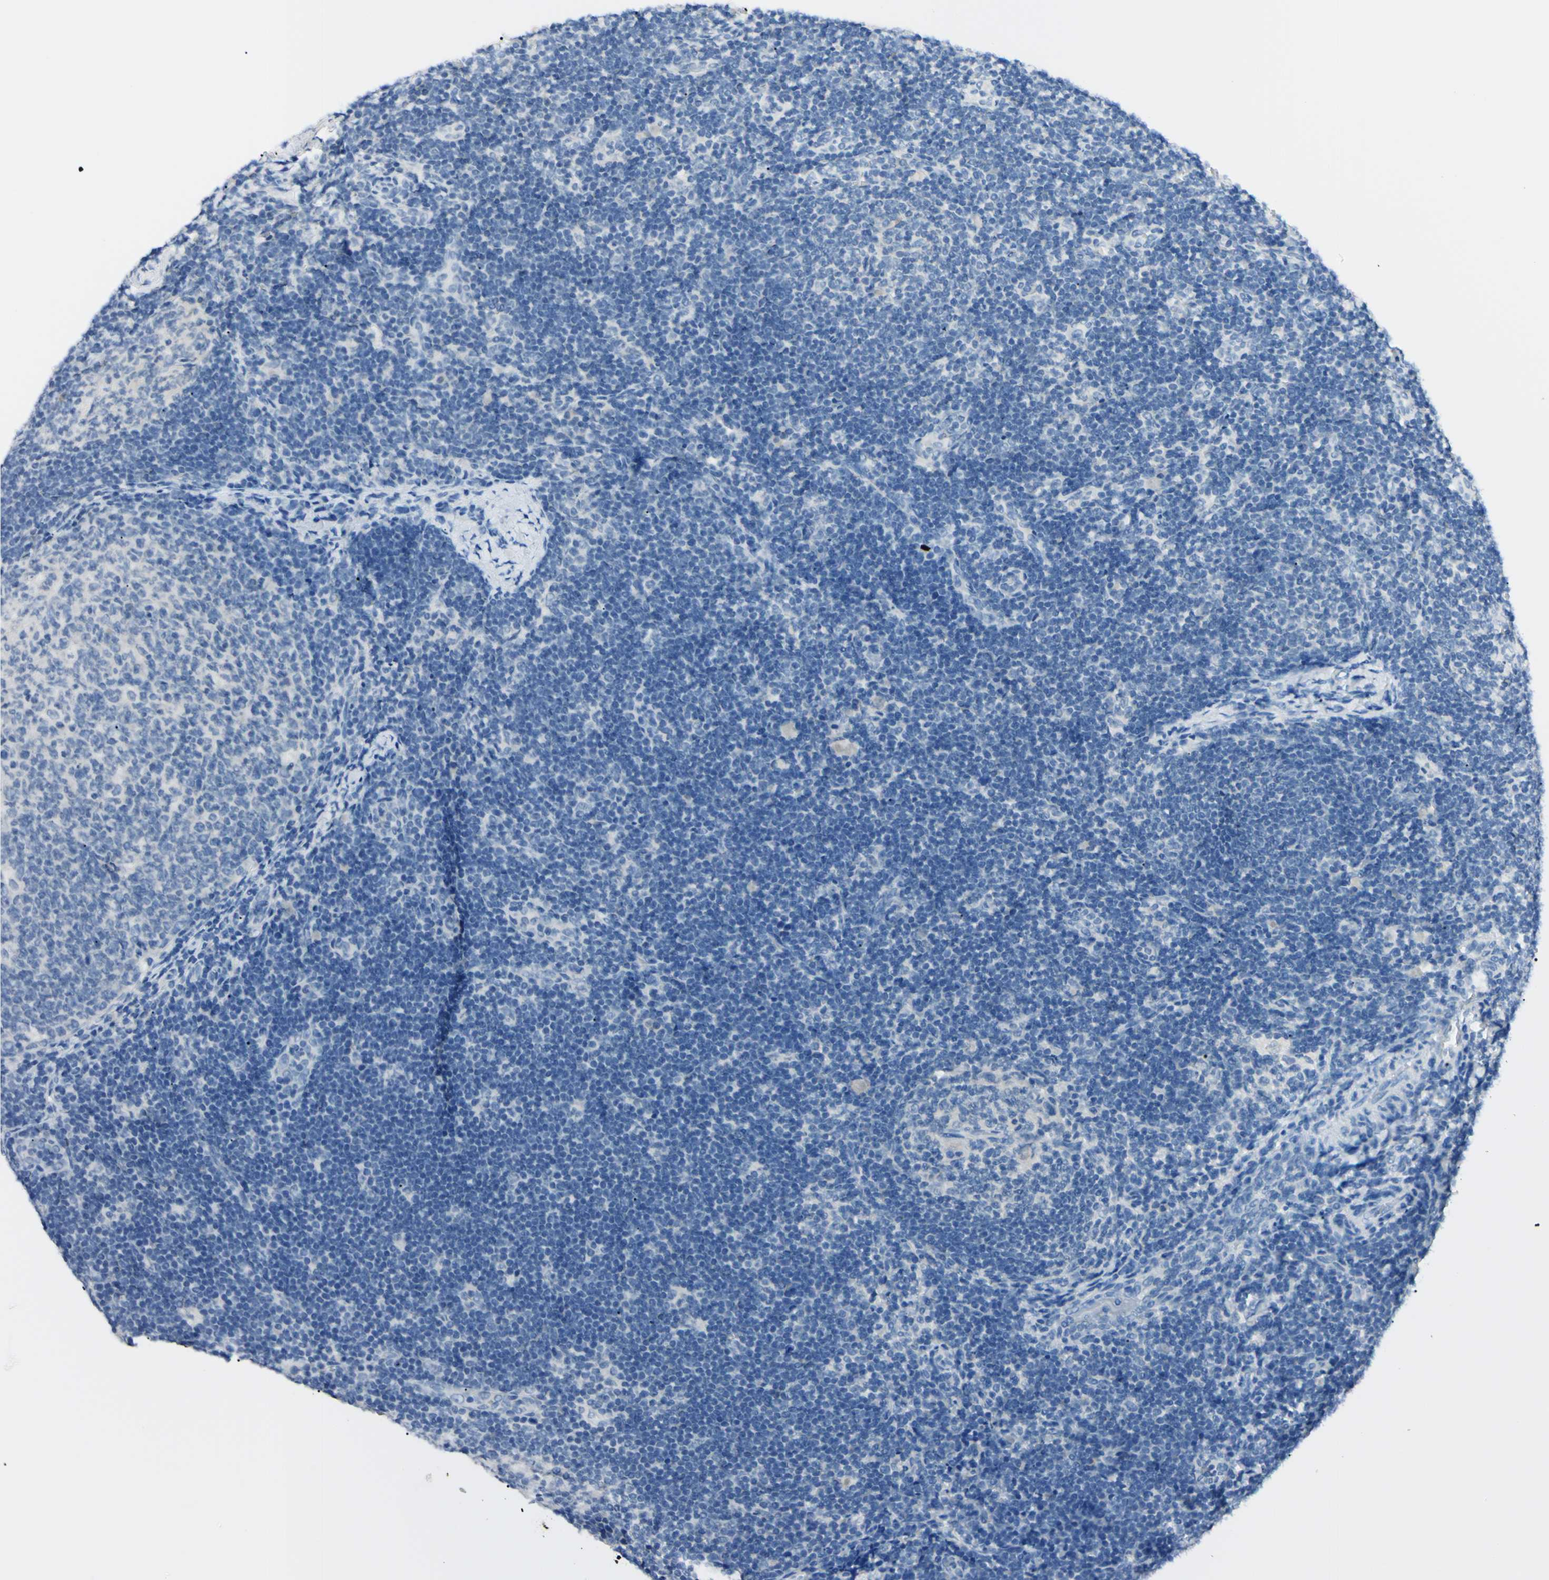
{"staining": {"intensity": "negative", "quantity": "none", "location": "none"}, "tissue": "lymph node", "cell_type": "Germinal center cells", "image_type": "normal", "snomed": [{"axis": "morphology", "description": "Normal tissue, NOS"}, {"axis": "topography", "description": "Lymph node"}], "caption": "IHC image of benign lymph node: human lymph node stained with DAB shows no significant protein positivity in germinal center cells. (Brightfield microscopy of DAB IHC at high magnification).", "gene": "FOLH1", "patient": {"sex": "female", "age": 14}}